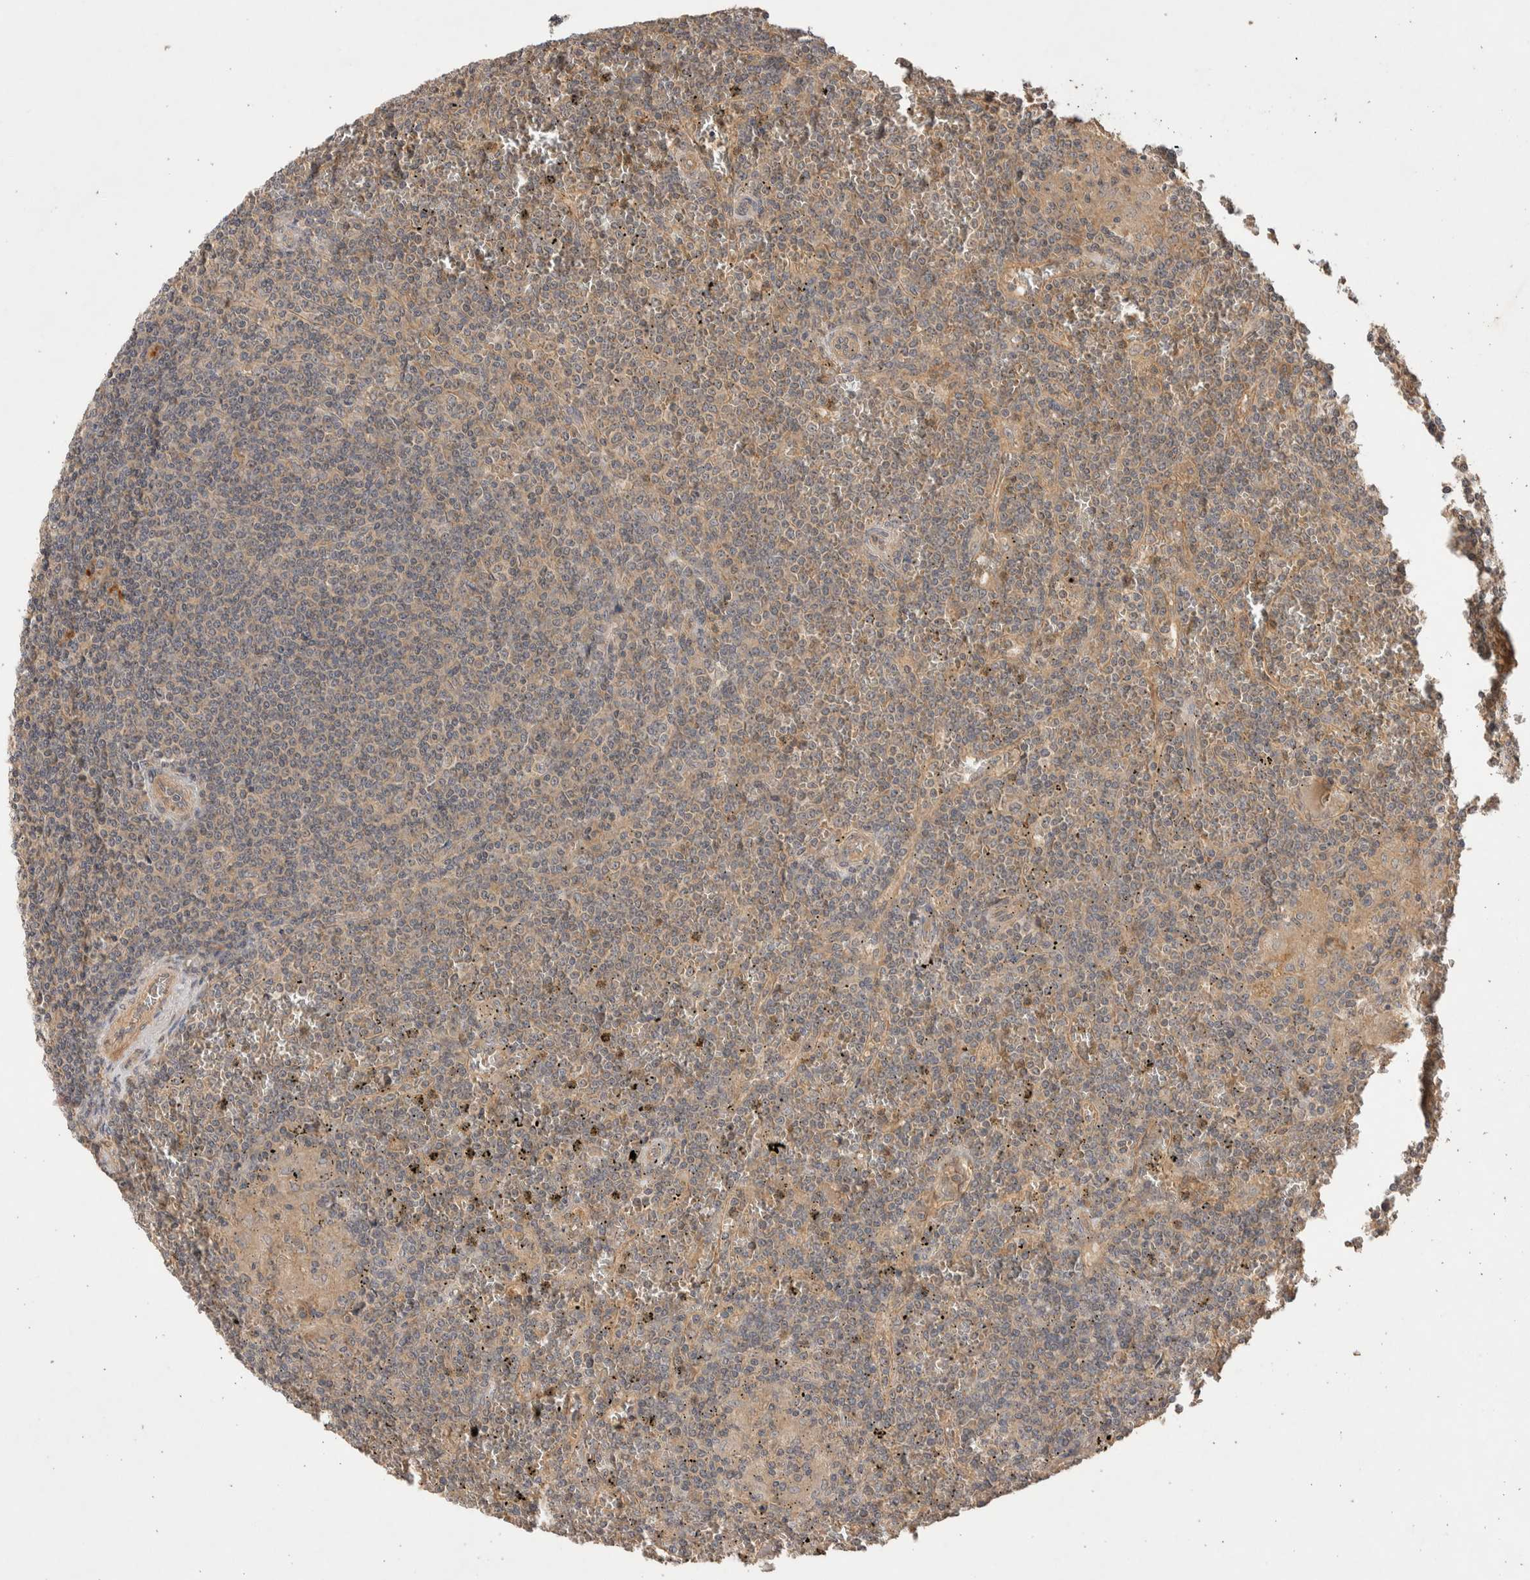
{"staining": {"intensity": "weak", "quantity": "25%-75%", "location": "cytoplasmic/membranous"}, "tissue": "lymphoma", "cell_type": "Tumor cells", "image_type": "cancer", "snomed": [{"axis": "morphology", "description": "Malignant lymphoma, non-Hodgkin's type, Low grade"}, {"axis": "topography", "description": "Spleen"}], "caption": "Low-grade malignant lymphoma, non-Hodgkin's type was stained to show a protein in brown. There is low levels of weak cytoplasmic/membranous expression in approximately 25%-75% of tumor cells.", "gene": "NSMAF", "patient": {"sex": "female", "age": 19}}